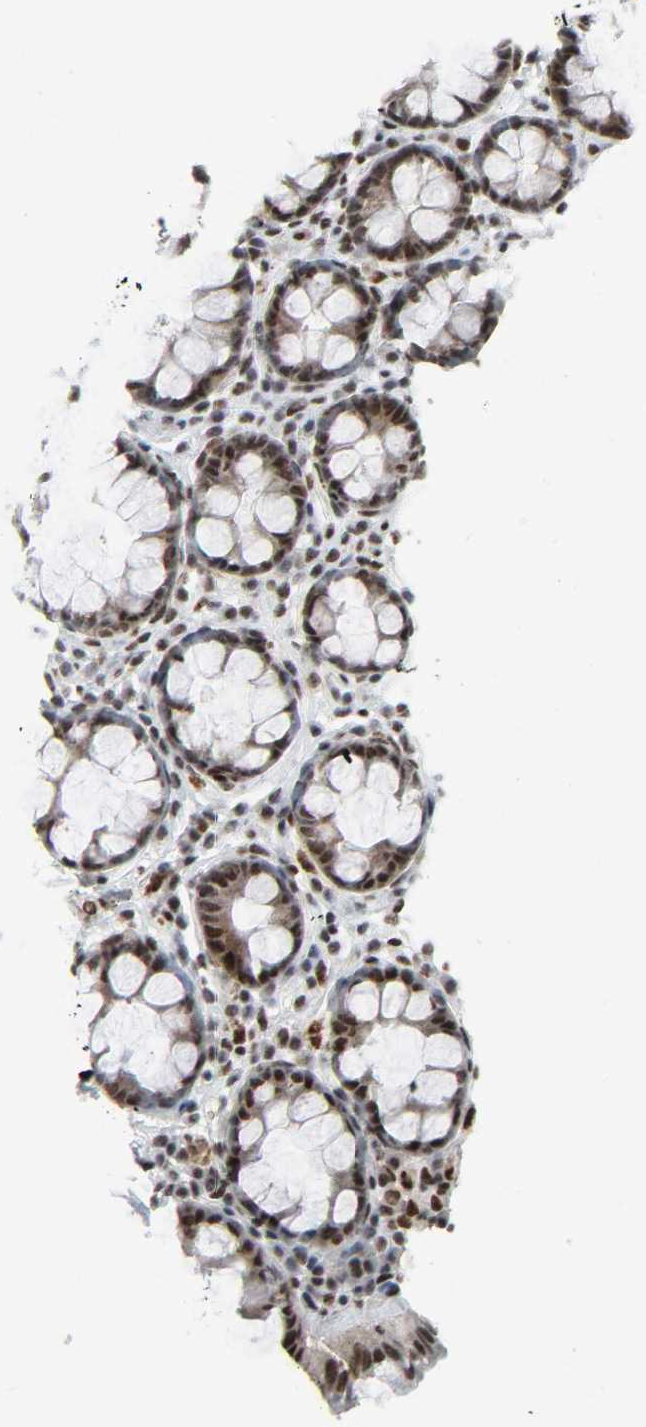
{"staining": {"intensity": "strong", "quantity": ">75%", "location": "nuclear"}, "tissue": "rectum", "cell_type": "Glandular cells", "image_type": "normal", "snomed": [{"axis": "morphology", "description": "Normal tissue, NOS"}, {"axis": "topography", "description": "Rectum"}], "caption": "Human rectum stained for a protein (brown) reveals strong nuclear positive expression in about >75% of glandular cells.", "gene": "CDK7", "patient": {"sex": "male", "age": 92}}